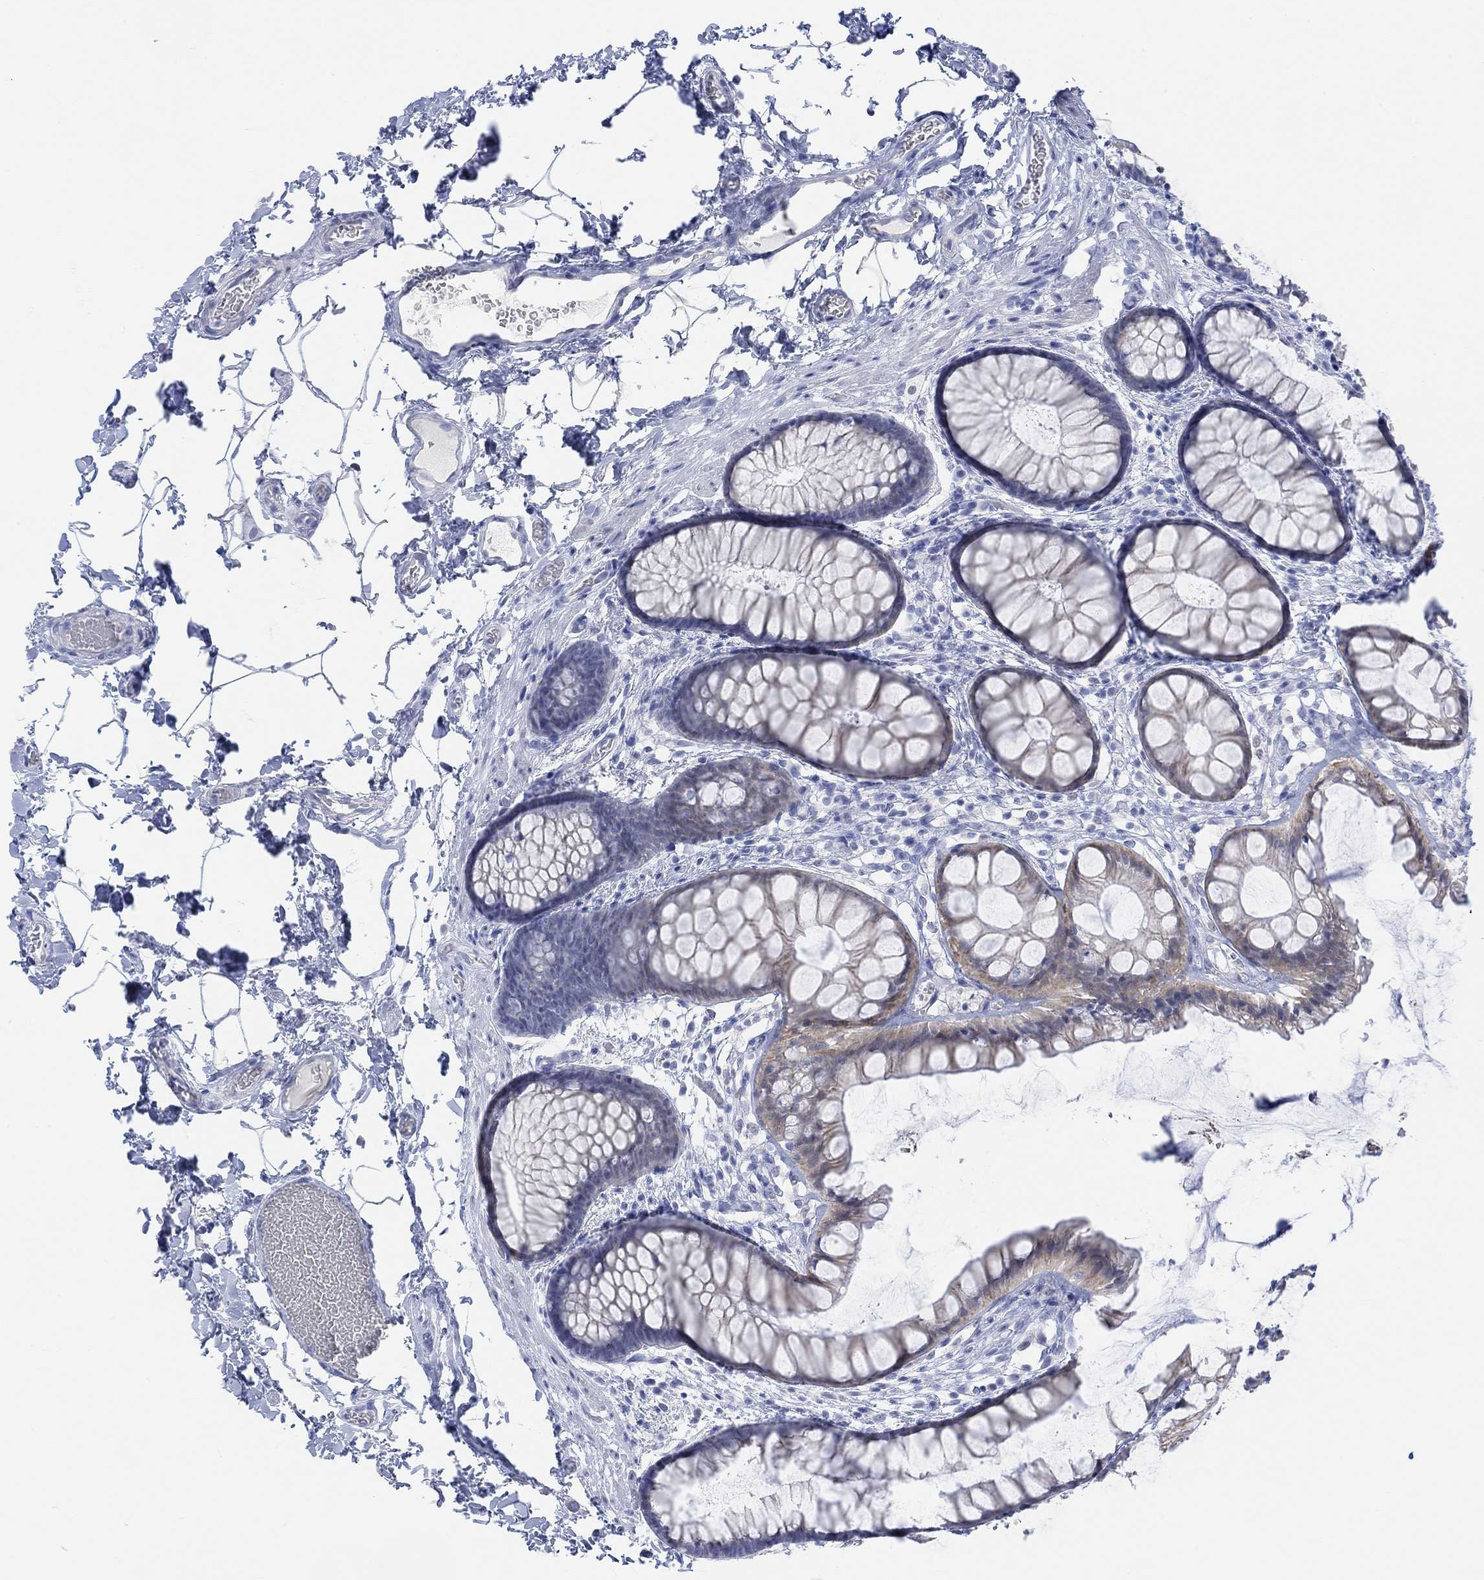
{"staining": {"intensity": "weak", "quantity": "<25%", "location": "cytoplasmic/membranous"}, "tissue": "rectum", "cell_type": "Glandular cells", "image_type": "normal", "snomed": [{"axis": "morphology", "description": "Normal tissue, NOS"}, {"axis": "topography", "description": "Rectum"}], "caption": "High magnification brightfield microscopy of unremarkable rectum stained with DAB (3,3'-diaminobenzidine) (brown) and counterstained with hematoxylin (blue): glandular cells show no significant positivity.", "gene": "AK8", "patient": {"sex": "female", "age": 62}}